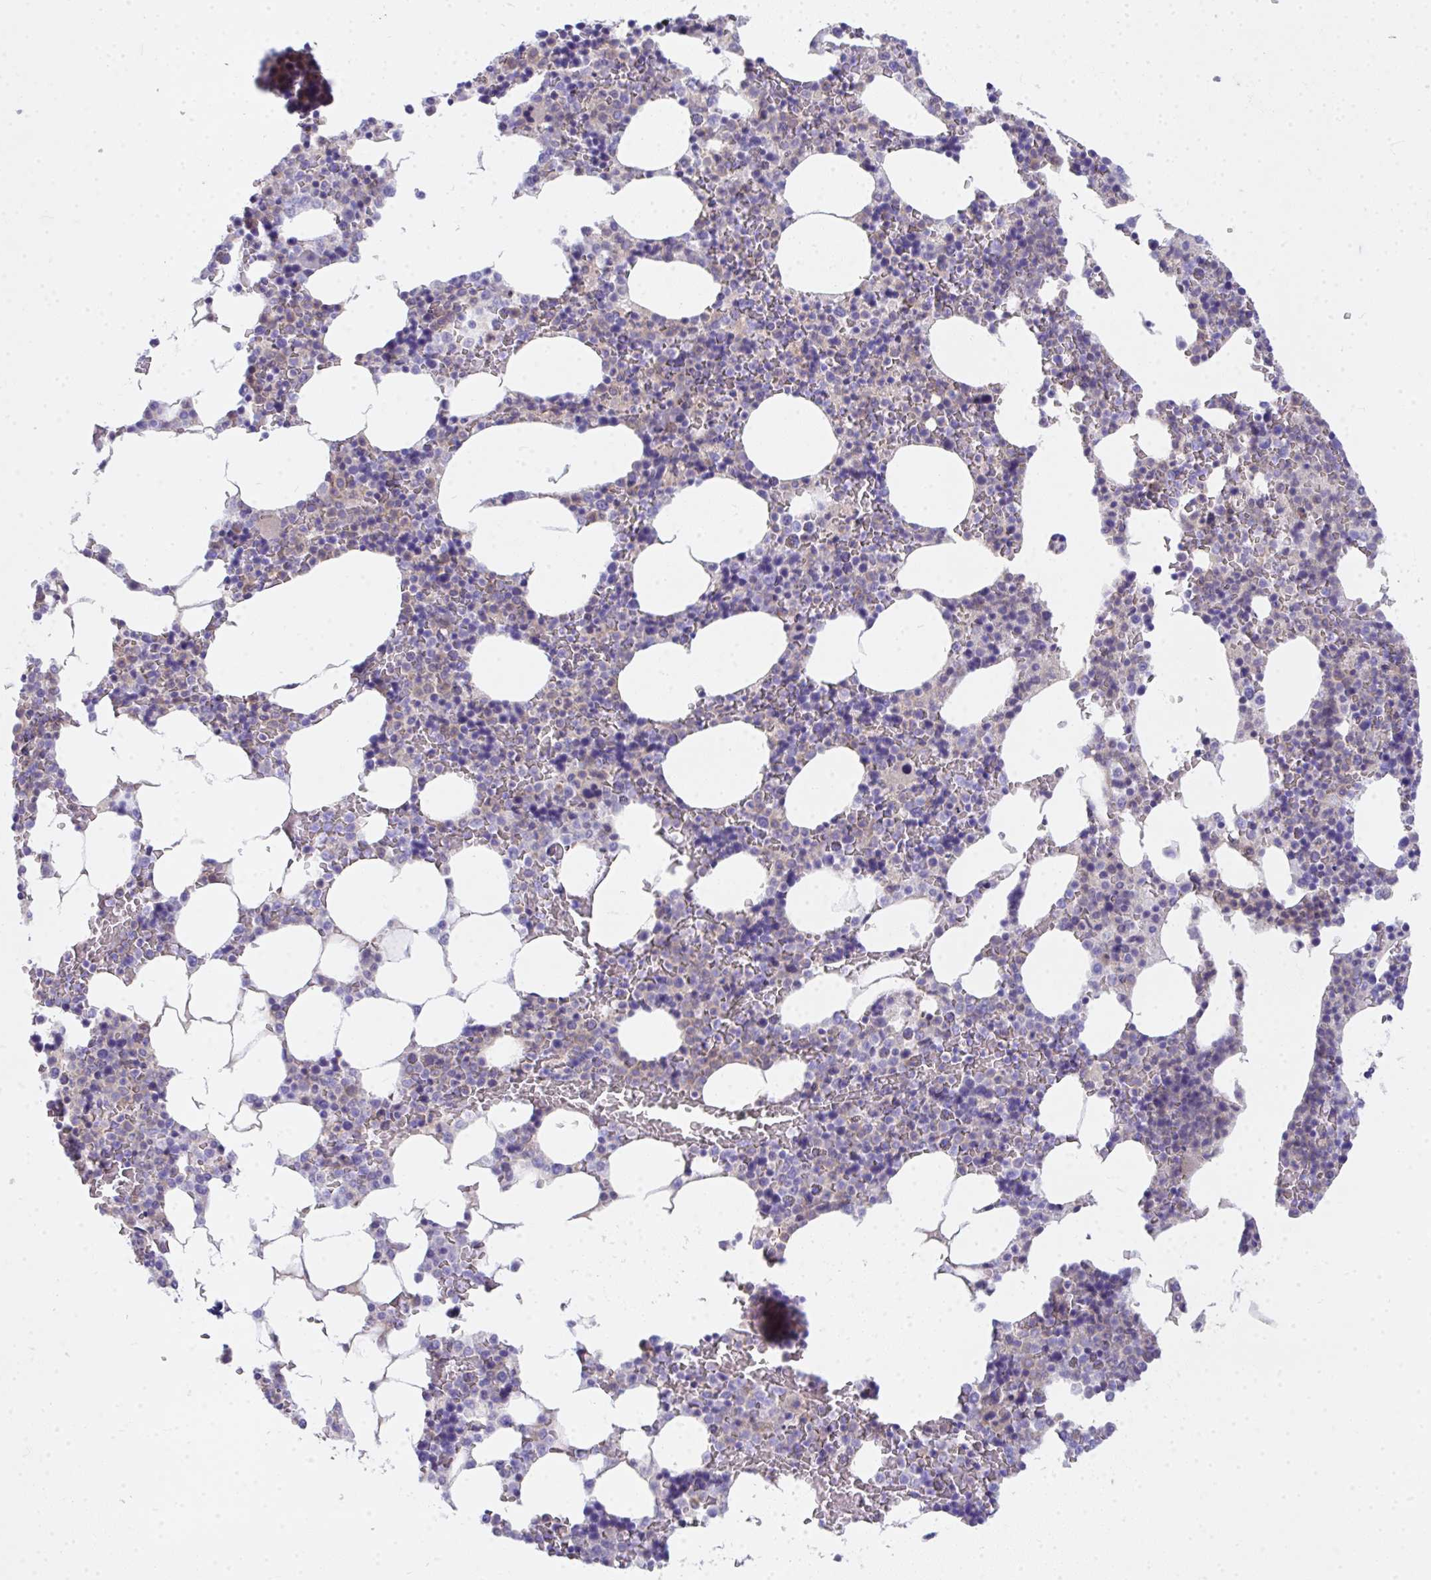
{"staining": {"intensity": "negative", "quantity": "none", "location": "none"}, "tissue": "bone marrow", "cell_type": "Hematopoietic cells", "image_type": "normal", "snomed": [{"axis": "morphology", "description": "Normal tissue, NOS"}, {"axis": "topography", "description": "Bone marrow"}], "caption": "Immunohistochemical staining of normal human bone marrow exhibits no significant expression in hematopoietic cells. (IHC, brightfield microscopy, high magnification).", "gene": "COA5", "patient": {"sex": "female", "age": 42}}